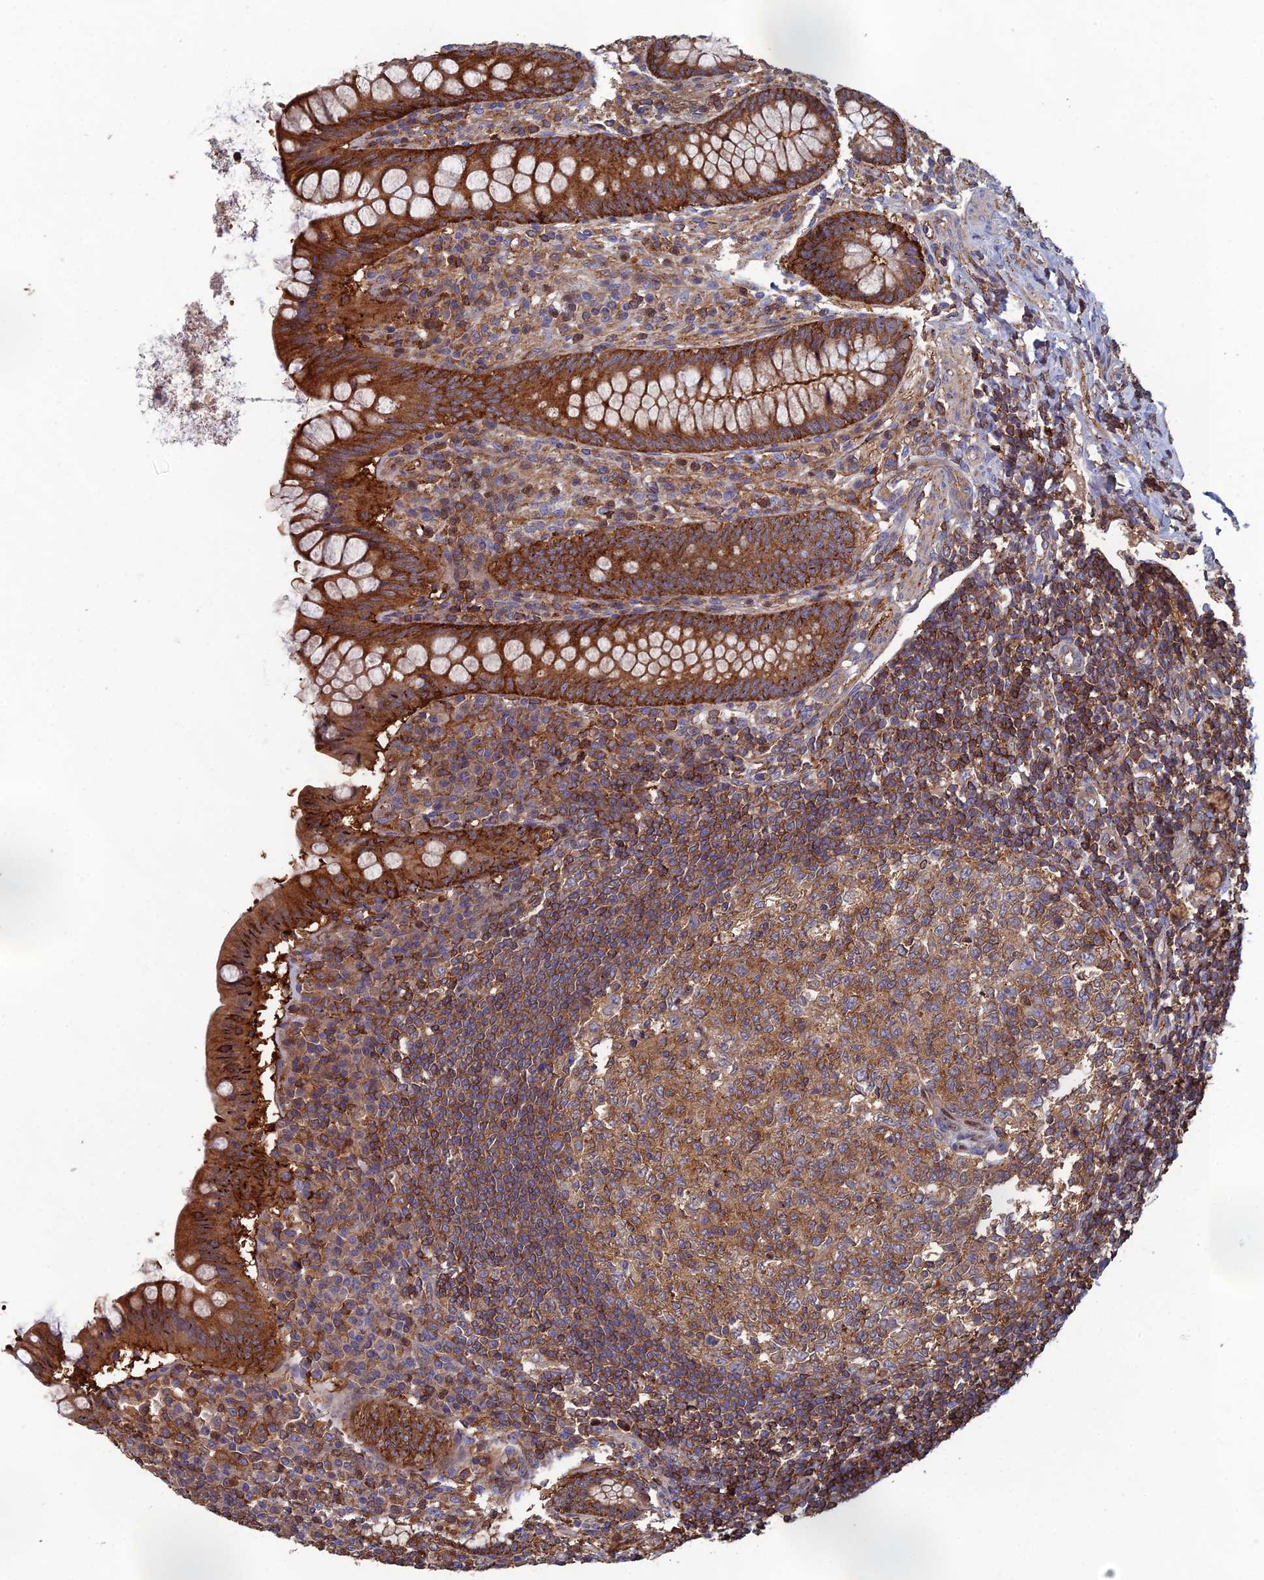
{"staining": {"intensity": "strong", "quantity": ">75%", "location": "cytoplasmic/membranous"}, "tissue": "appendix", "cell_type": "Glandular cells", "image_type": "normal", "snomed": [{"axis": "morphology", "description": "Normal tissue, NOS"}, {"axis": "topography", "description": "Appendix"}], "caption": "The micrograph shows immunohistochemical staining of benign appendix. There is strong cytoplasmic/membranous staining is seen in approximately >75% of glandular cells. The protein of interest is shown in brown color, while the nuclei are stained blue.", "gene": "C15orf62", "patient": {"sex": "female", "age": 33}}